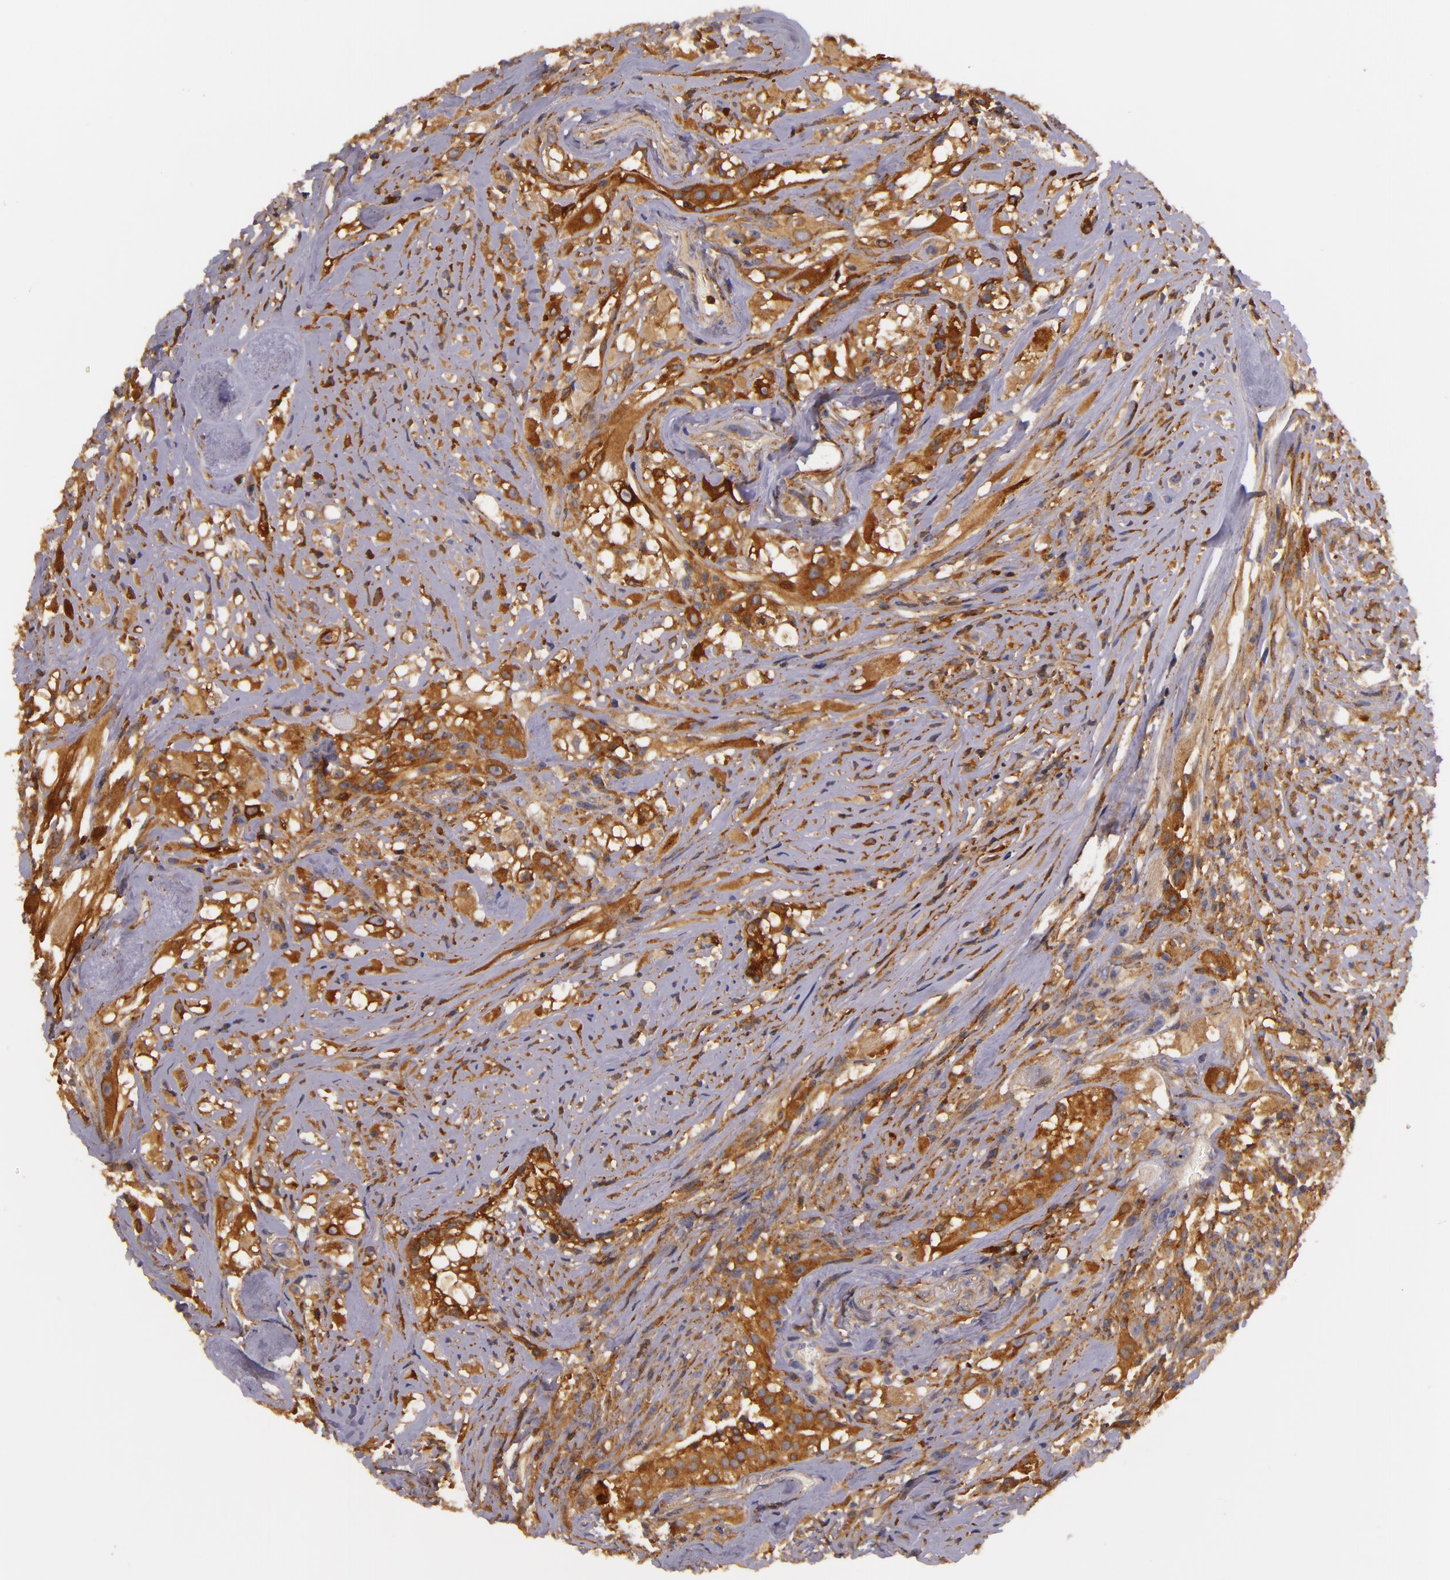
{"staining": {"intensity": "strong", "quantity": ">75%", "location": "cytoplasmic/membranous"}, "tissue": "glioma", "cell_type": "Tumor cells", "image_type": "cancer", "snomed": [{"axis": "morphology", "description": "Glioma, malignant, High grade"}, {"axis": "topography", "description": "Brain"}], "caption": "Immunohistochemistry micrograph of human high-grade glioma (malignant) stained for a protein (brown), which shows high levels of strong cytoplasmic/membranous positivity in about >75% of tumor cells.", "gene": "TOM1", "patient": {"sex": "male", "age": 48}}